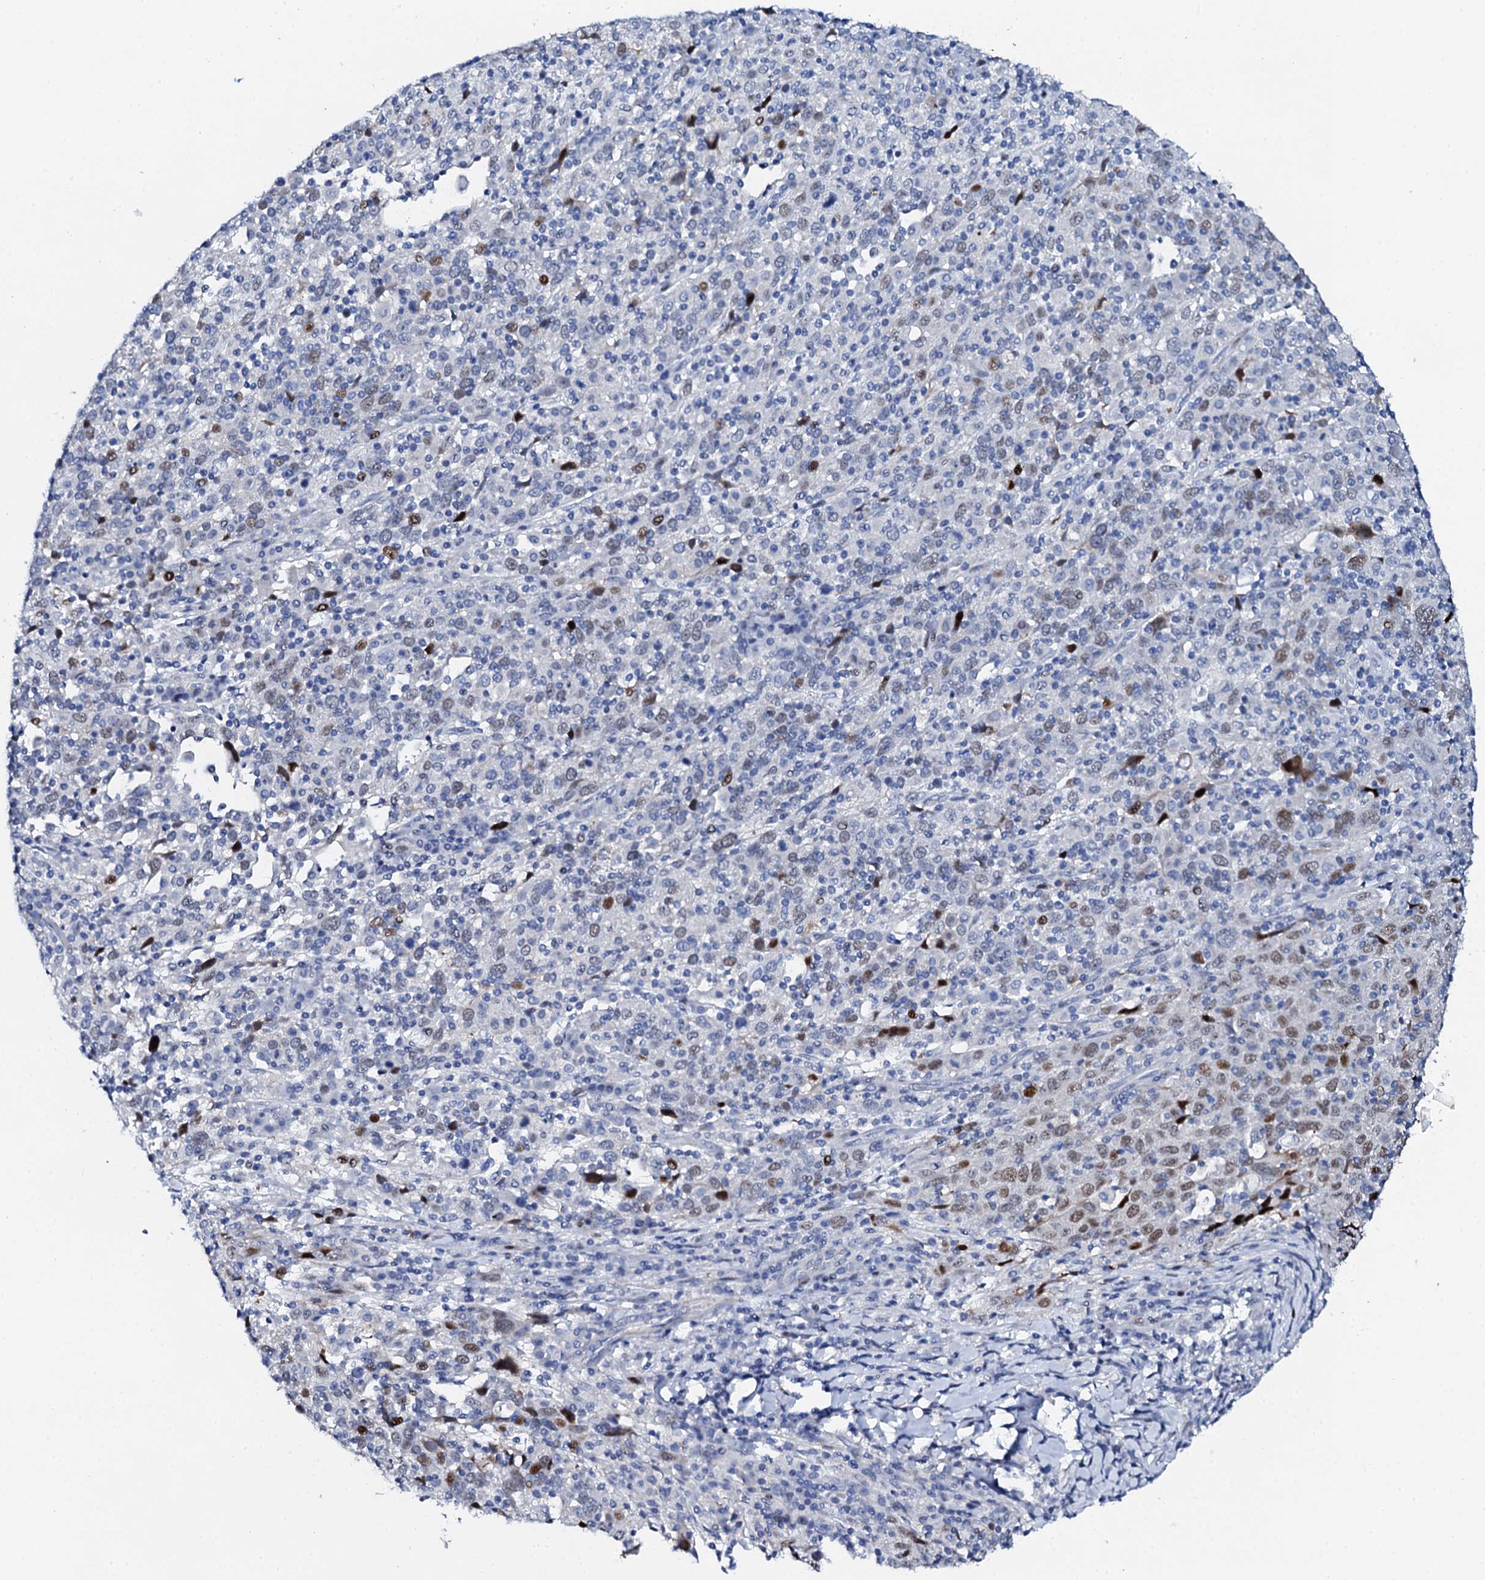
{"staining": {"intensity": "moderate", "quantity": "<25%", "location": "nuclear"}, "tissue": "cervical cancer", "cell_type": "Tumor cells", "image_type": "cancer", "snomed": [{"axis": "morphology", "description": "Squamous cell carcinoma, NOS"}, {"axis": "topography", "description": "Cervix"}], "caption": "Brown immunohistochemical staining in human squamous cell carcinoma (cervical) demonstrates moderate nuclear expression in approximately <25% of tumor cells.", "gene": "NUDT13", "patient": {"sex": "female", "age": 46}}